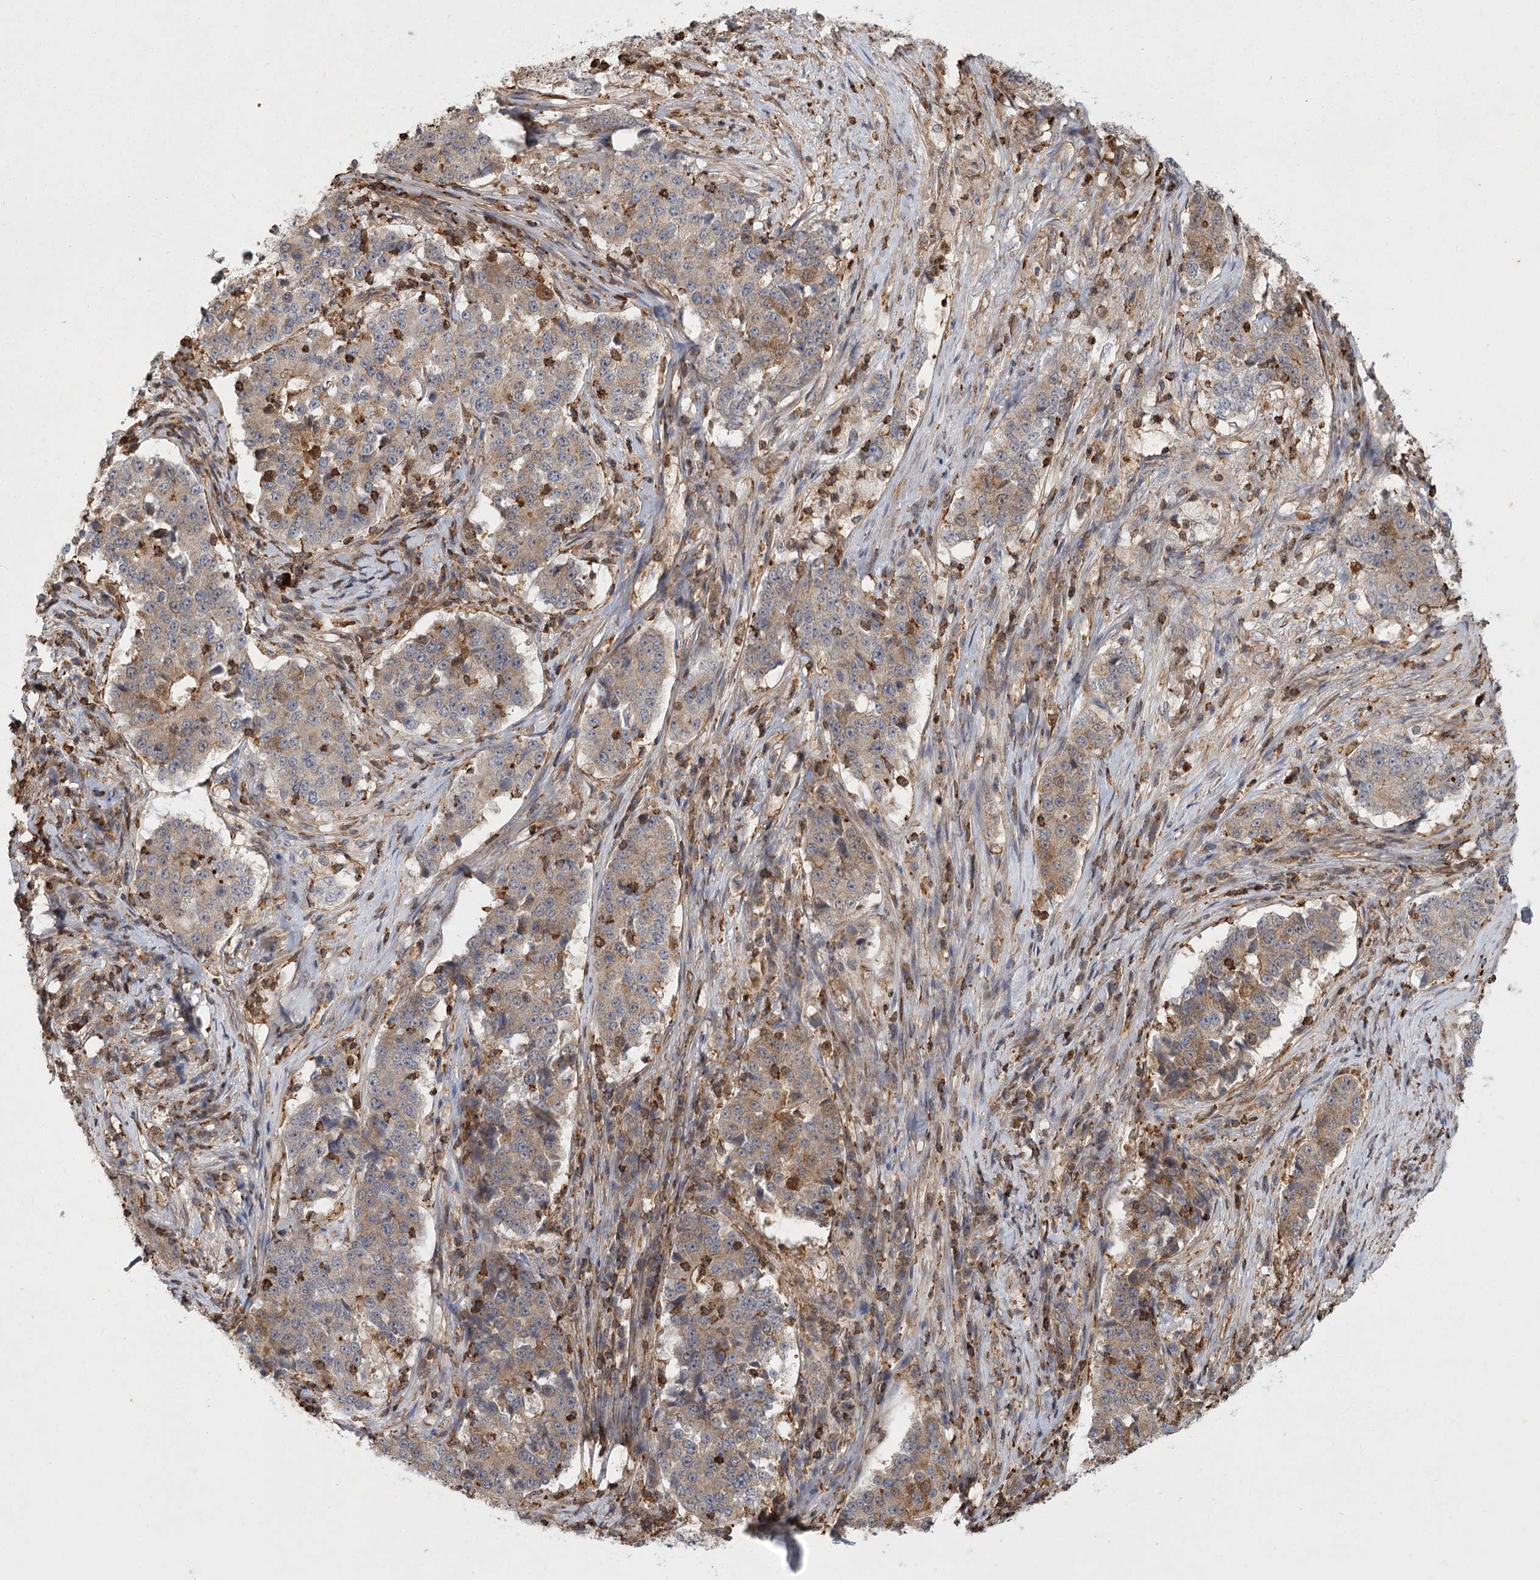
{"staining": {"intensity": "moderate", "quantity": ">75%", "location": "cytoplasmic/membranous"}, "tissue": "stomach cancer", "cell_type": "Tumor cells", "image_type": "cancer", "snomed": [{"axis": "morphology", "description": "Adenocarcinoma, NOS"}, {"axis": "topography", "description": "Stomach"}], "caption": "Immunohistochemical staining of stomach cancer shows medium levels of moderate cytoplasmic/membranous expression in about >75% of tumor cells. (brown staining indicates protein expression, while blue staining denotes nuclei).", "gene": "MEPE", "patient": {"sex": "male", "age": 59}}